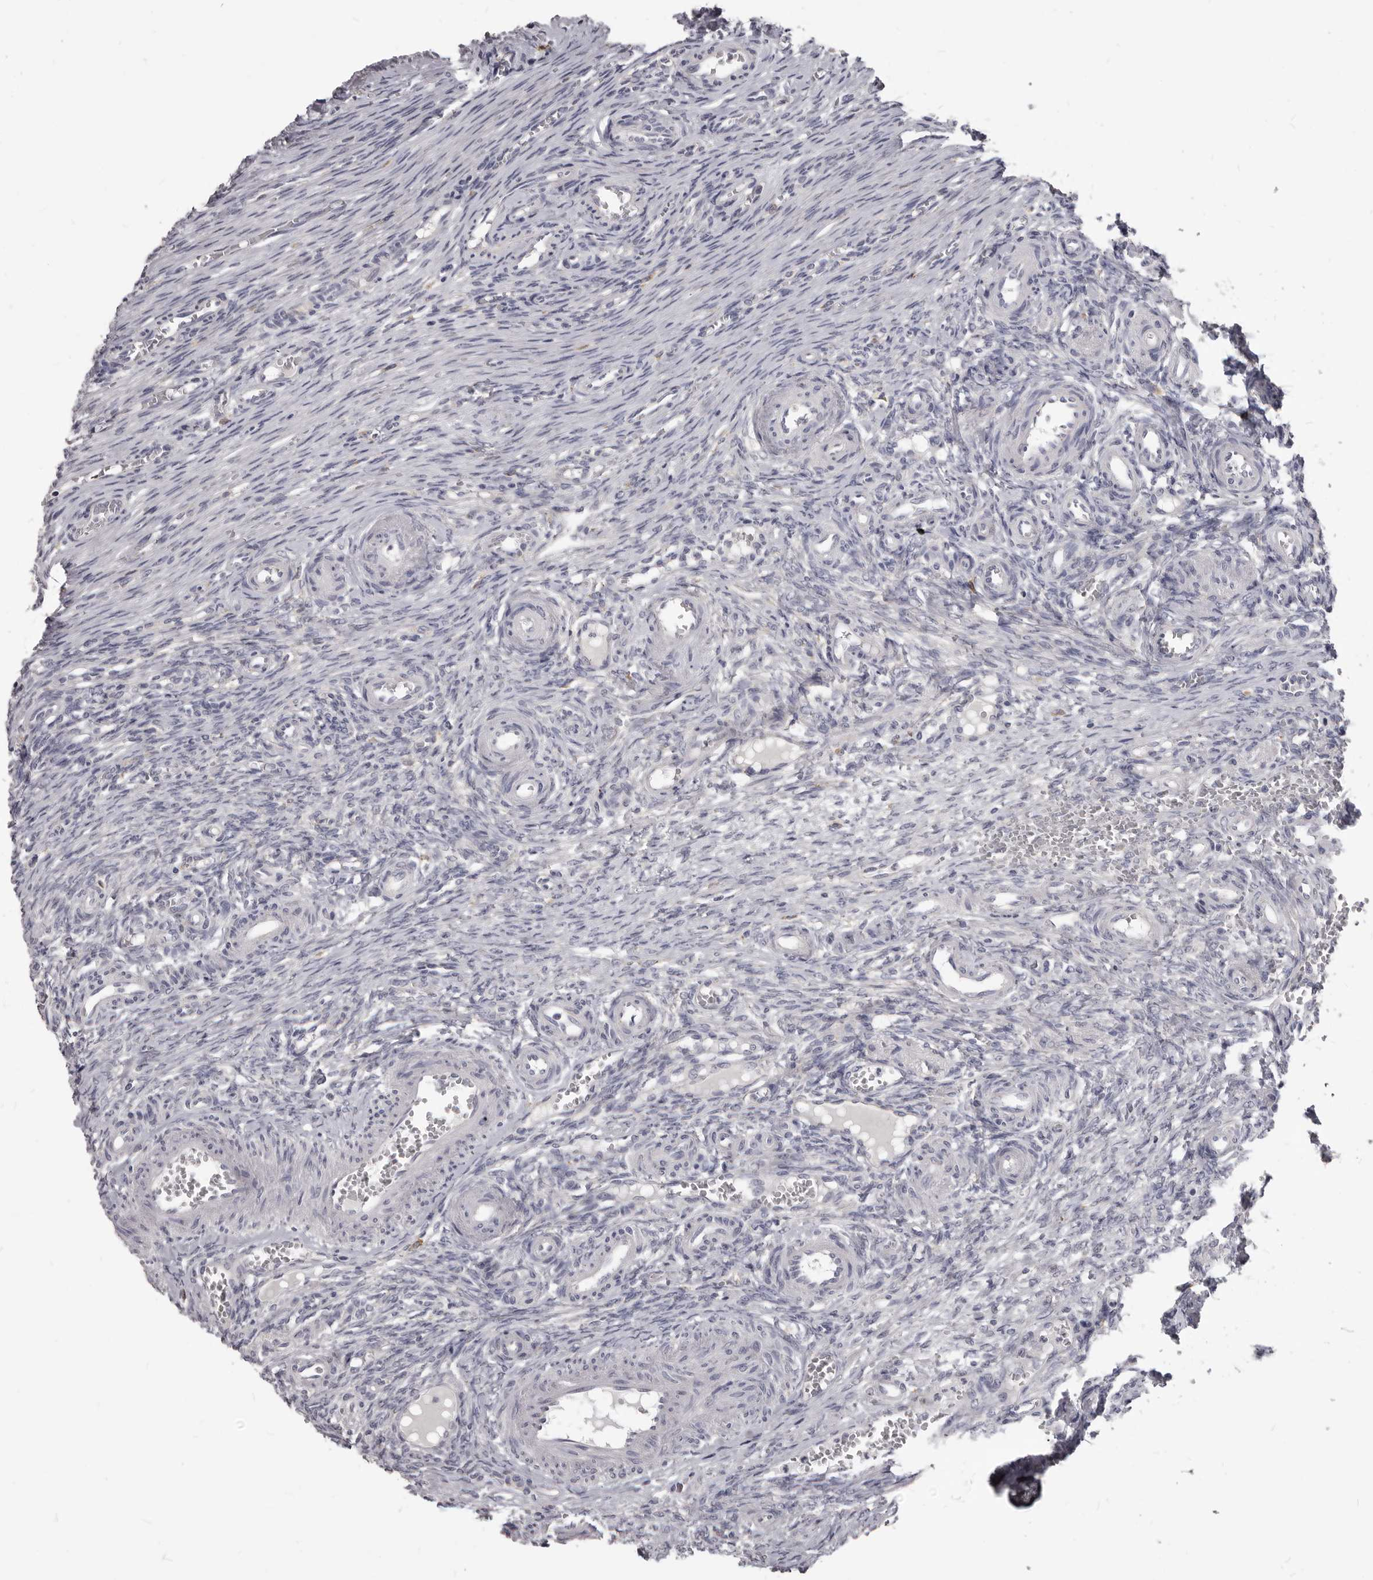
{"staining": {"intensity": "negative", "quantity": "none", "location": "none"}, "tissue": "ovary", "cell_type": "Follicle cells", "image_type": "normal", "snomed": [{"axis": "morphology", "description": "Adenocarcinoma, NOS"}, {"axis": "topography", "description": "Endometrium"}], "caption": "High power microscopy photomicrograph of an immunohistochemistry image of benign ovary, revealing no significant staining in follicle cells. The staining was performed using DAB (3,3'-diaminobenzidine) to visualize the protein expression in brown, while the nuclei were stained in blue with hematoxylin (Magnification: 20x).", "gene": "PI4K2A", "patient": {"sex": "female", "age": 32}}